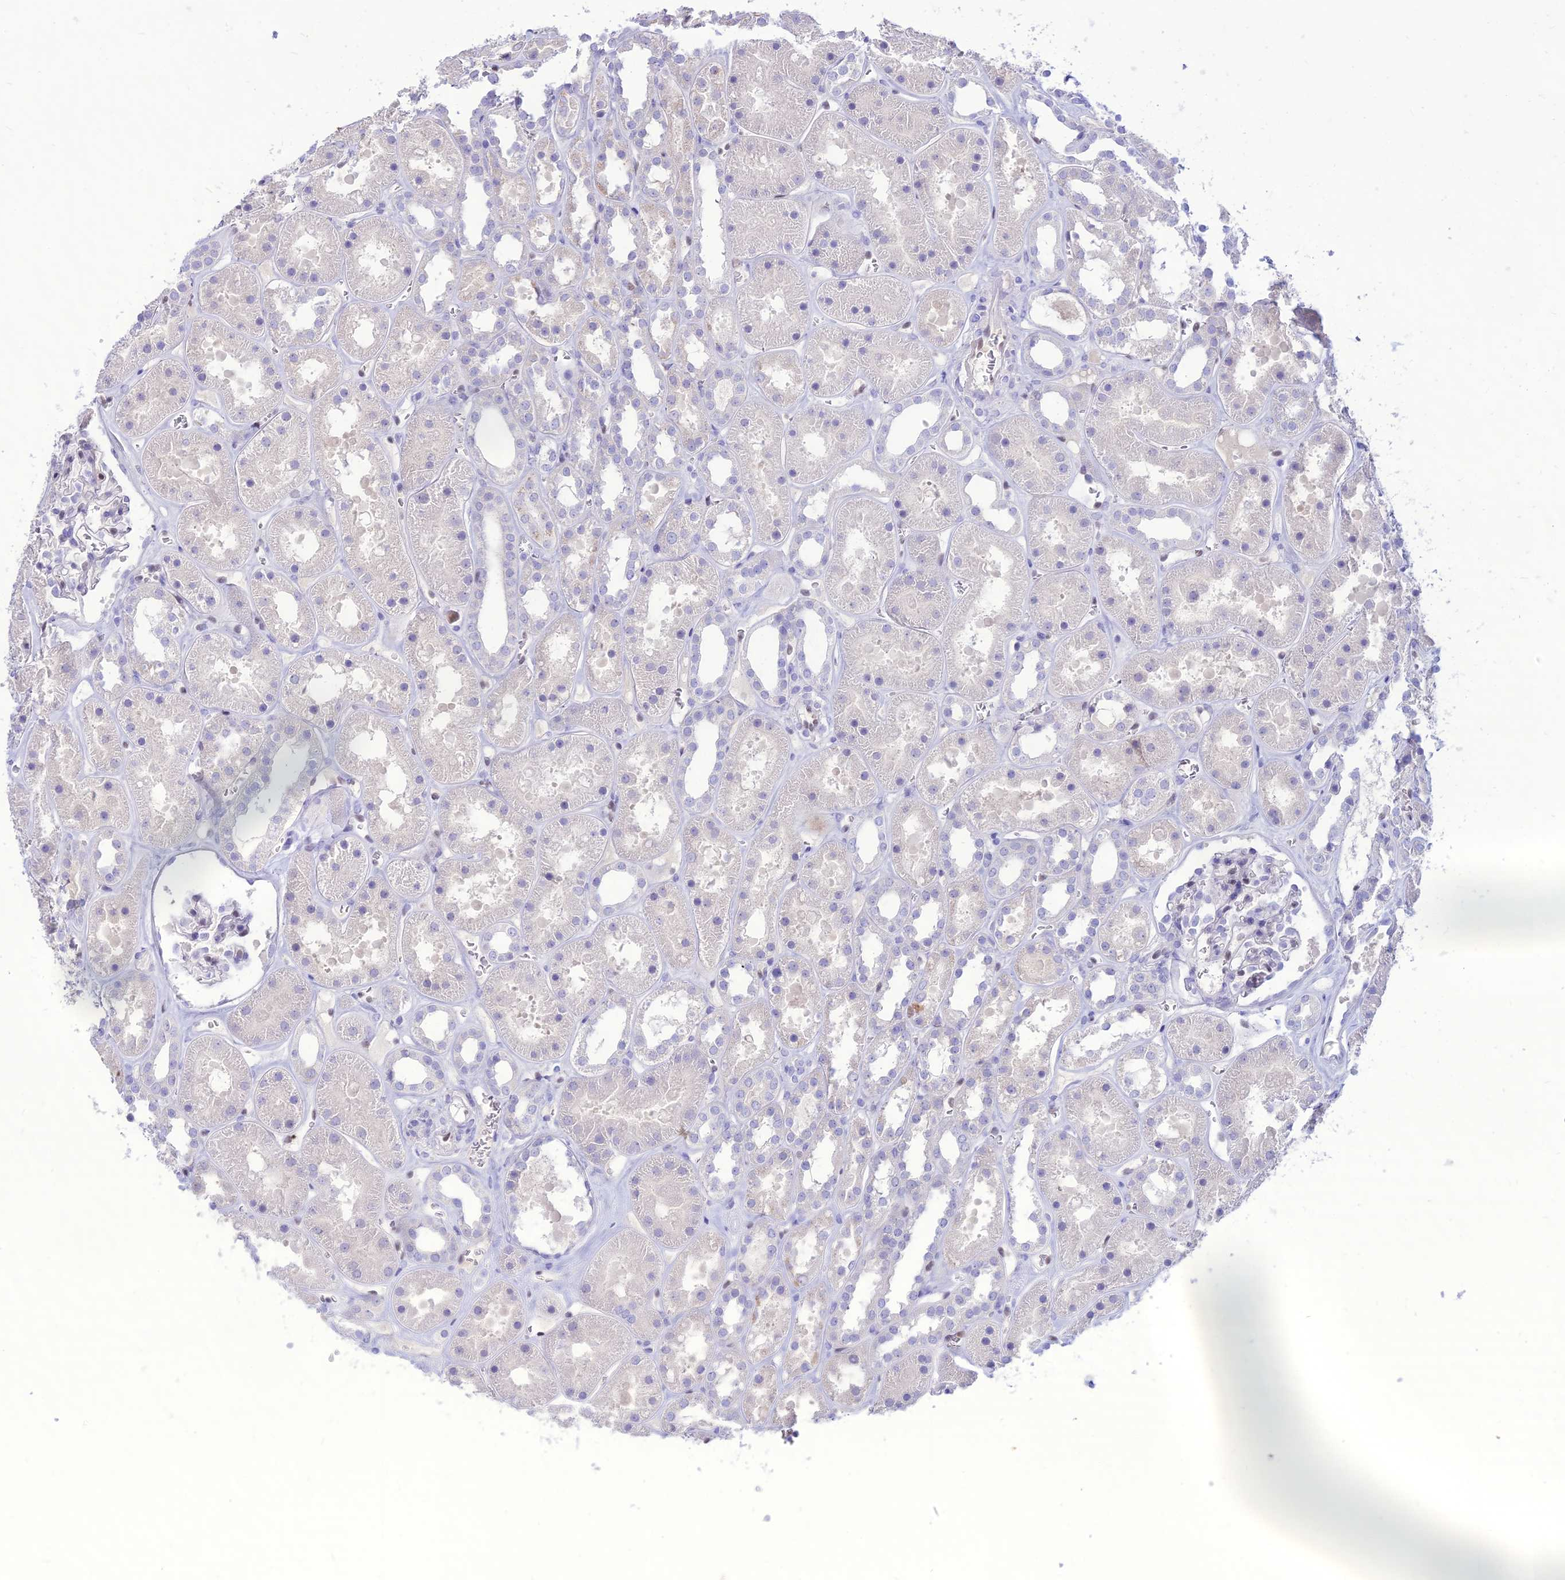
{"staining": {"intensity": "weak", "quantity": "<25%", "location": "nuclear"}, "tissue": "kidney", "cell_type": "Cells in glomeruli", "image_type": "normal", "snomed": [{"axis": "morphology", "description": "Normal tissue, NOS"}, {"axis": "topography", "description": "Kidney"}], "caption": "Histopathology image shows no significant protein positivity in cells in glomeruli of normal kidney. (DAB (3,3'-diaminobenzidine) immunohistochemistry, high magnification).", "gene": "NOVA2", "patient": {"sex": "female", "age": 41}}